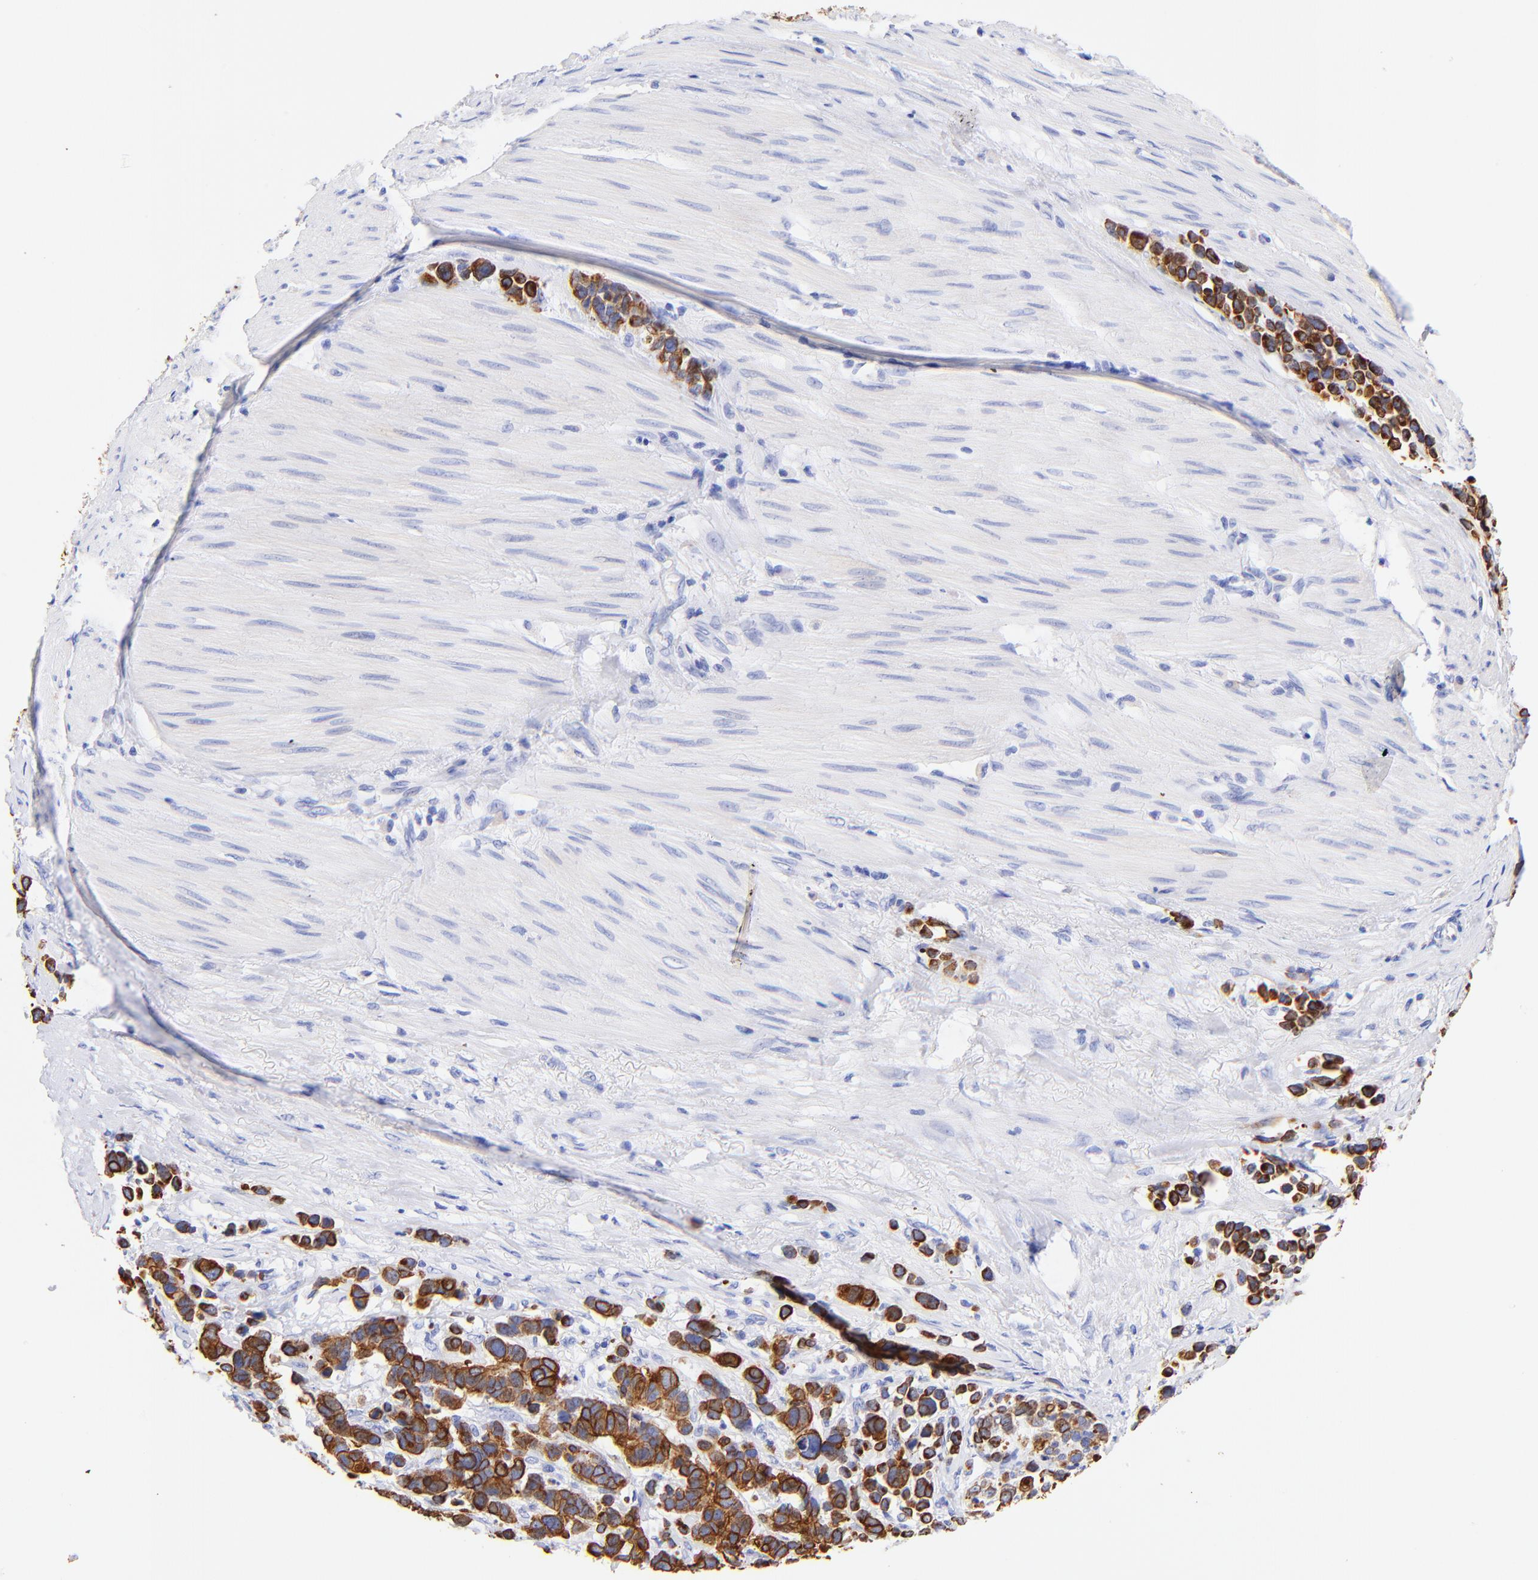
{"staining": {"intensity": "strong", "quantity": ">75%", "location": "cytoplasmic/membranous"}, "tissue": "stomach cancer", "cell_type": "Tumor cells", "image_type": "cancer", "snomed": [{"axis": "morphology", "description": "Adenocarcinoma, NOS"}, {"axis": "topography", "description": "Stomach, upper"}], "caption": "A high-resolution micrograph shows immunohistochemistry staining of stomach cancer, which shows strong cytoplasmic/membranous expression in about >75% of tumor cells. The staining was performed using DAB, with brown indicating positive protein expression. Nuclei are stained blue with hematoxylin.", "gene": "KRT19", "patient": {"sex": "male", "age": 71}}